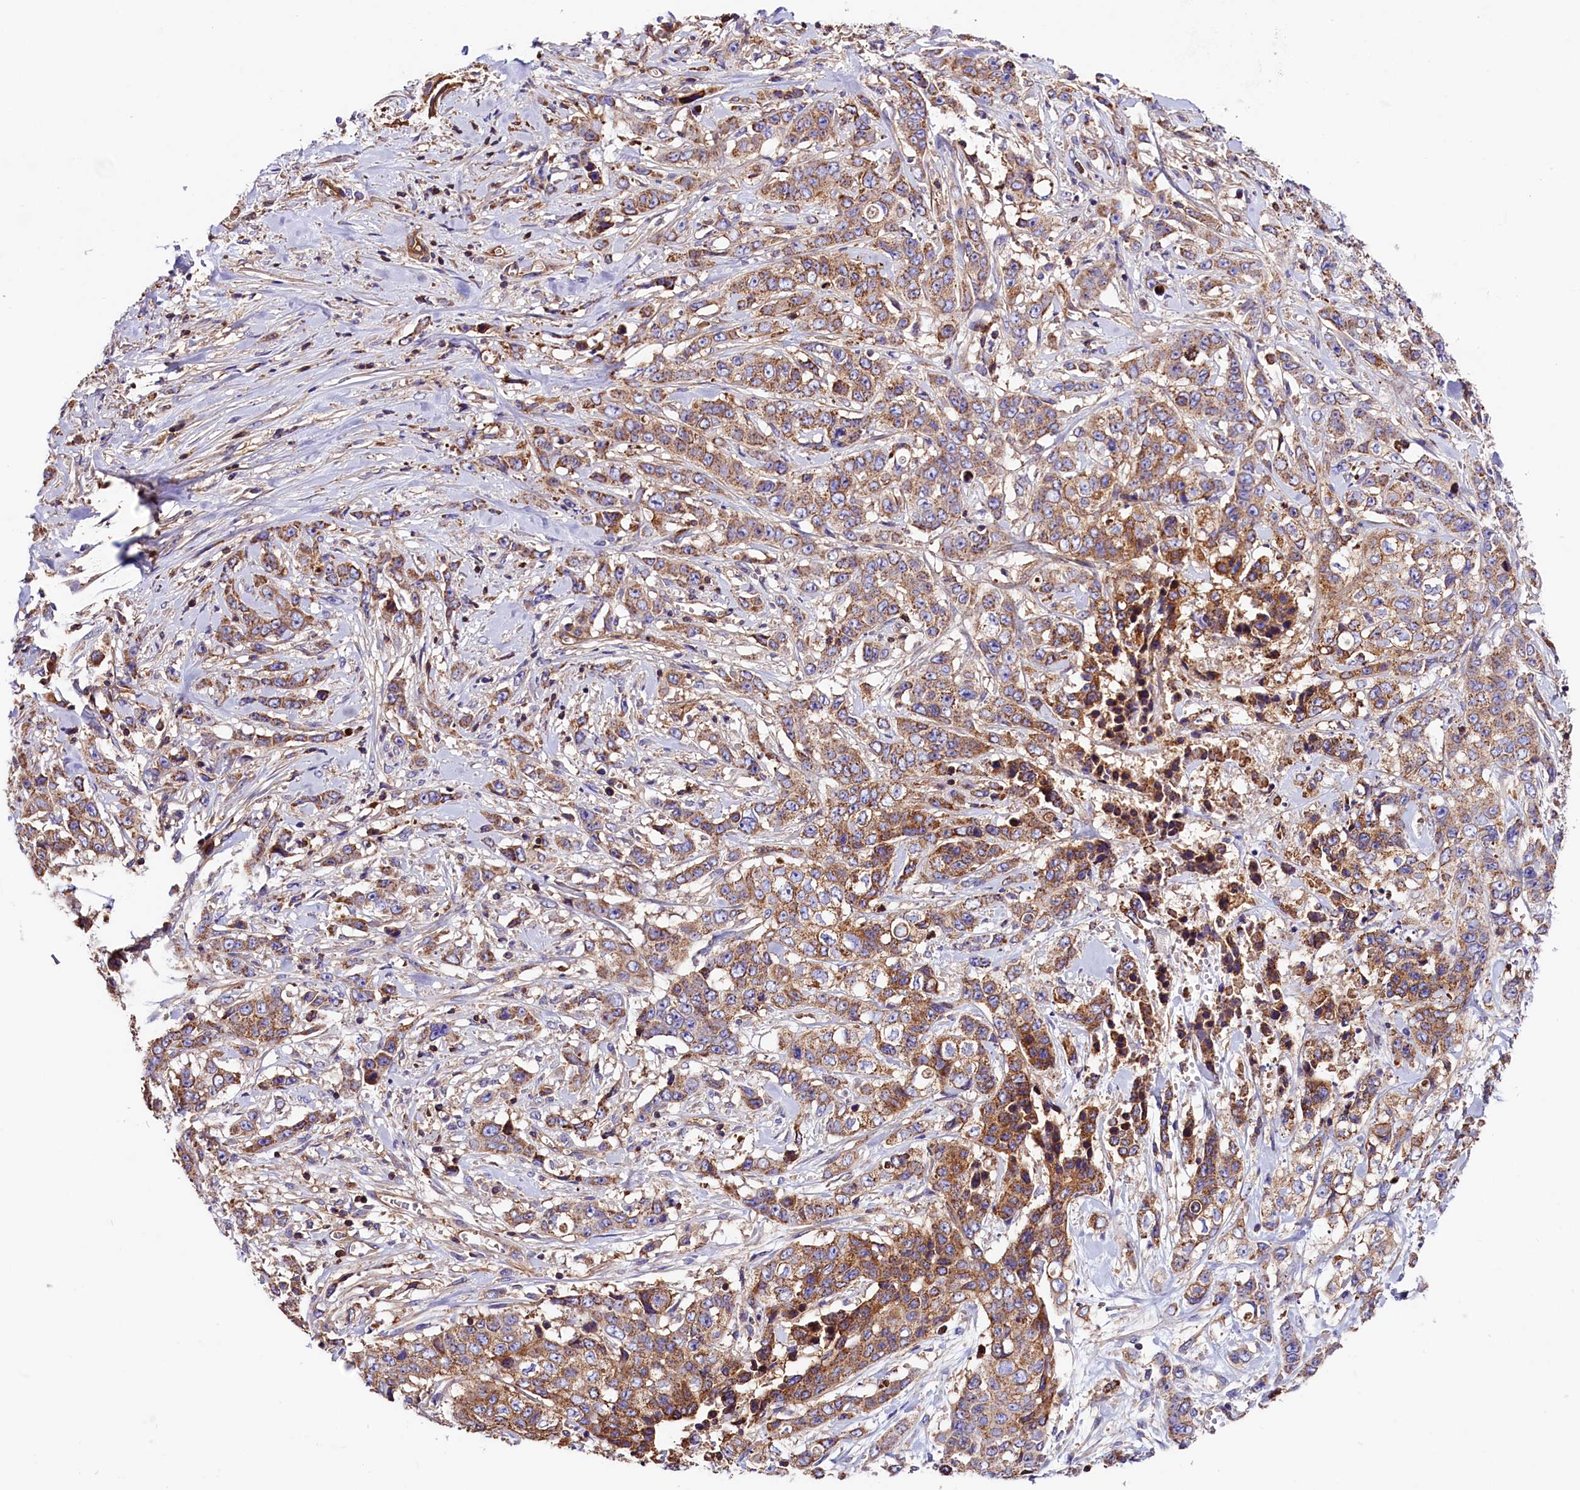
{"staining": {"intensity": "moderate", "quantity": ">75%", "location": "cytoplasmic/membranous"}, "tissue": "stomach cancer", "cell_type": "Tumor cells", "image_type": "cancer", "snomed": [{"axis": "morphology", "description": "Adenocarcinoma, NOS"}, {"axis": "topography", "description": "Stomach, upper"}], "caption": "The photomicrograph demonstrates immunohistochemical staining of adenocarcinoma (stomach). There is moderate cytoplasmic/membranous staining is seen in about >75% of tumor cells.", "gene": "ATP2B4", "patient": {"sex": "male", "age": 62}}